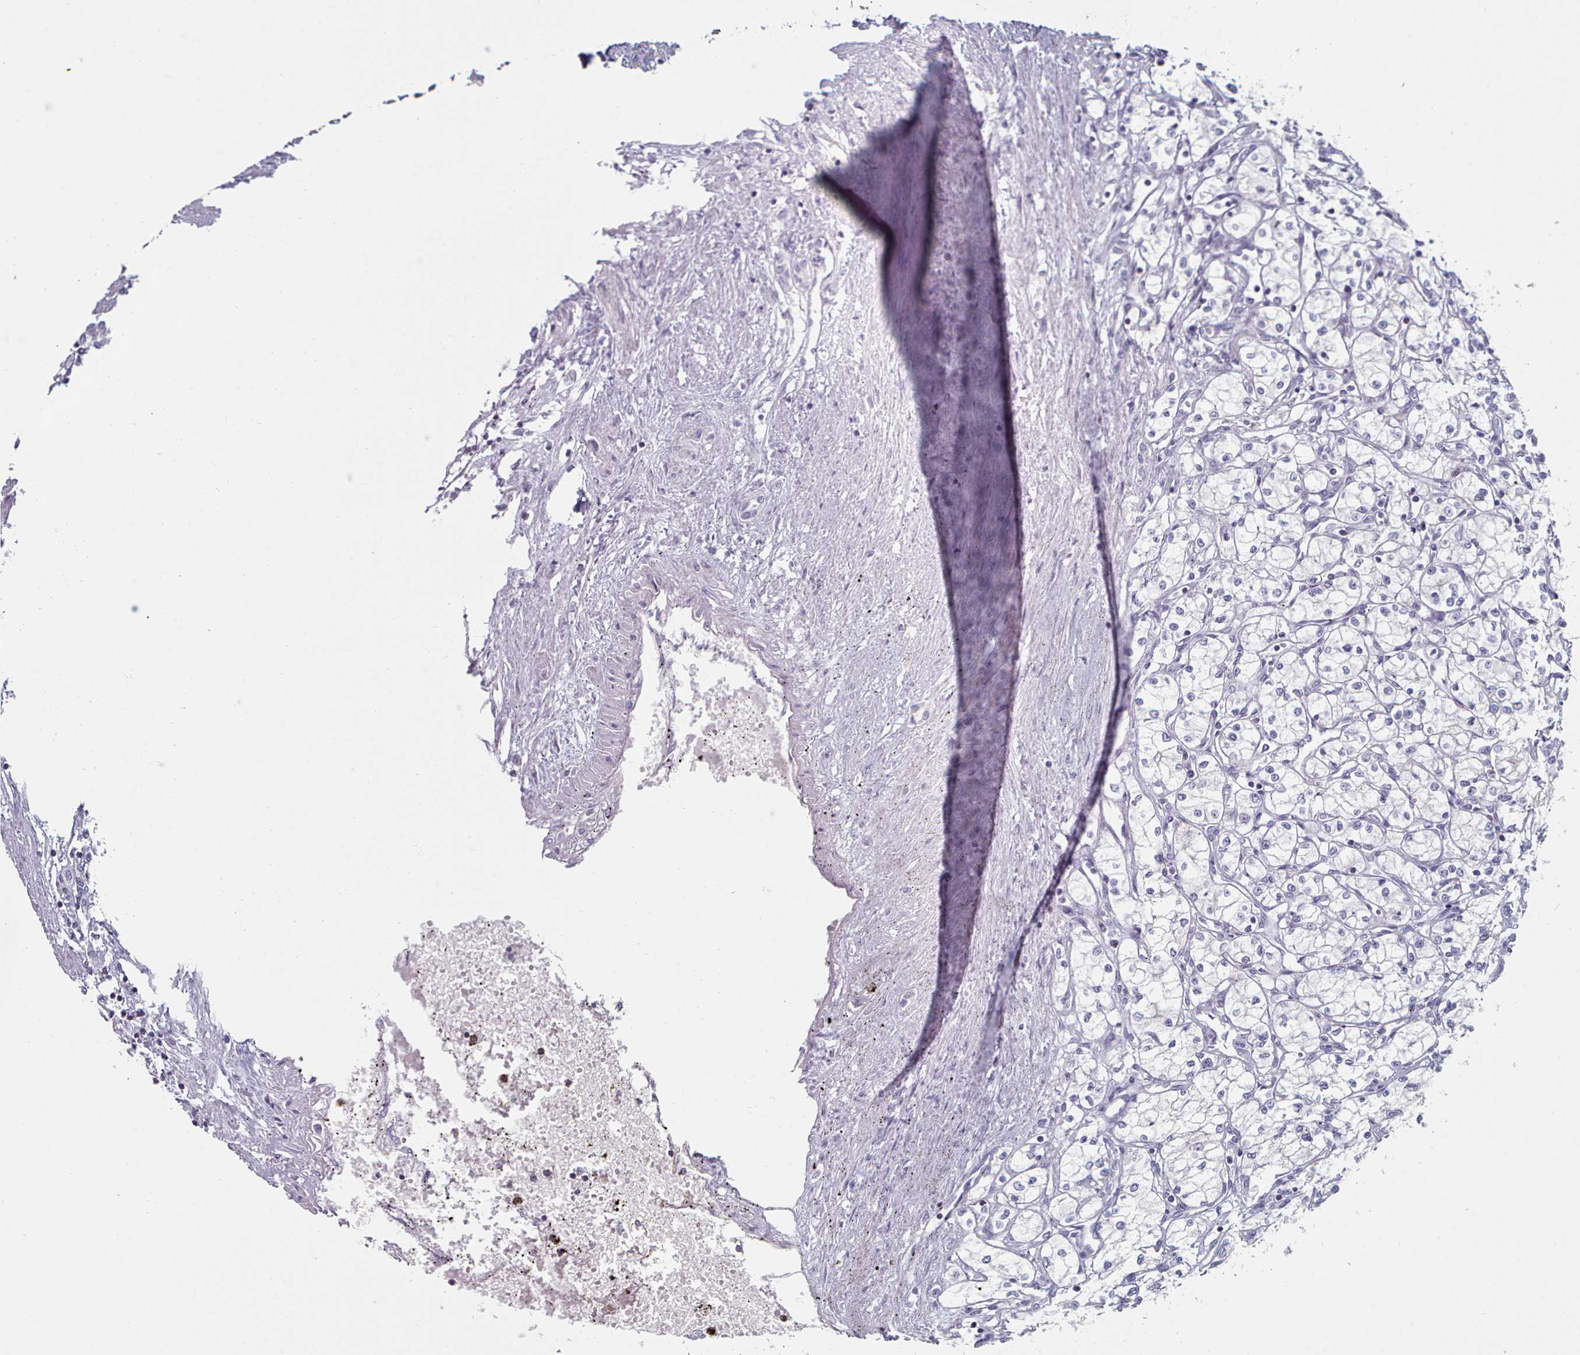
{"staining": {"intensity": "negative", "quantity": "none", "location": "none"}, "tissue": "renal cancer", "cell_type": "Tumor cells", "image_type": "cancer", "snomed": [{"axis": "morphology", "description": "Adenocarcinoma, NOS"}, {"axis": "topography", "description": "Kidney"}], "caption": "High magnification brightfield microscopy of renal cancer (adenocarcinoma) stained with DAB (3,3'-diaminobenzidine) (brown) and counterstained with hematoxylin (blue): tumor cells show no significant staining. Nuclei are stained in blue.", "gene": "FAM170B", "patient": {"sex": "male", "age": 59}}